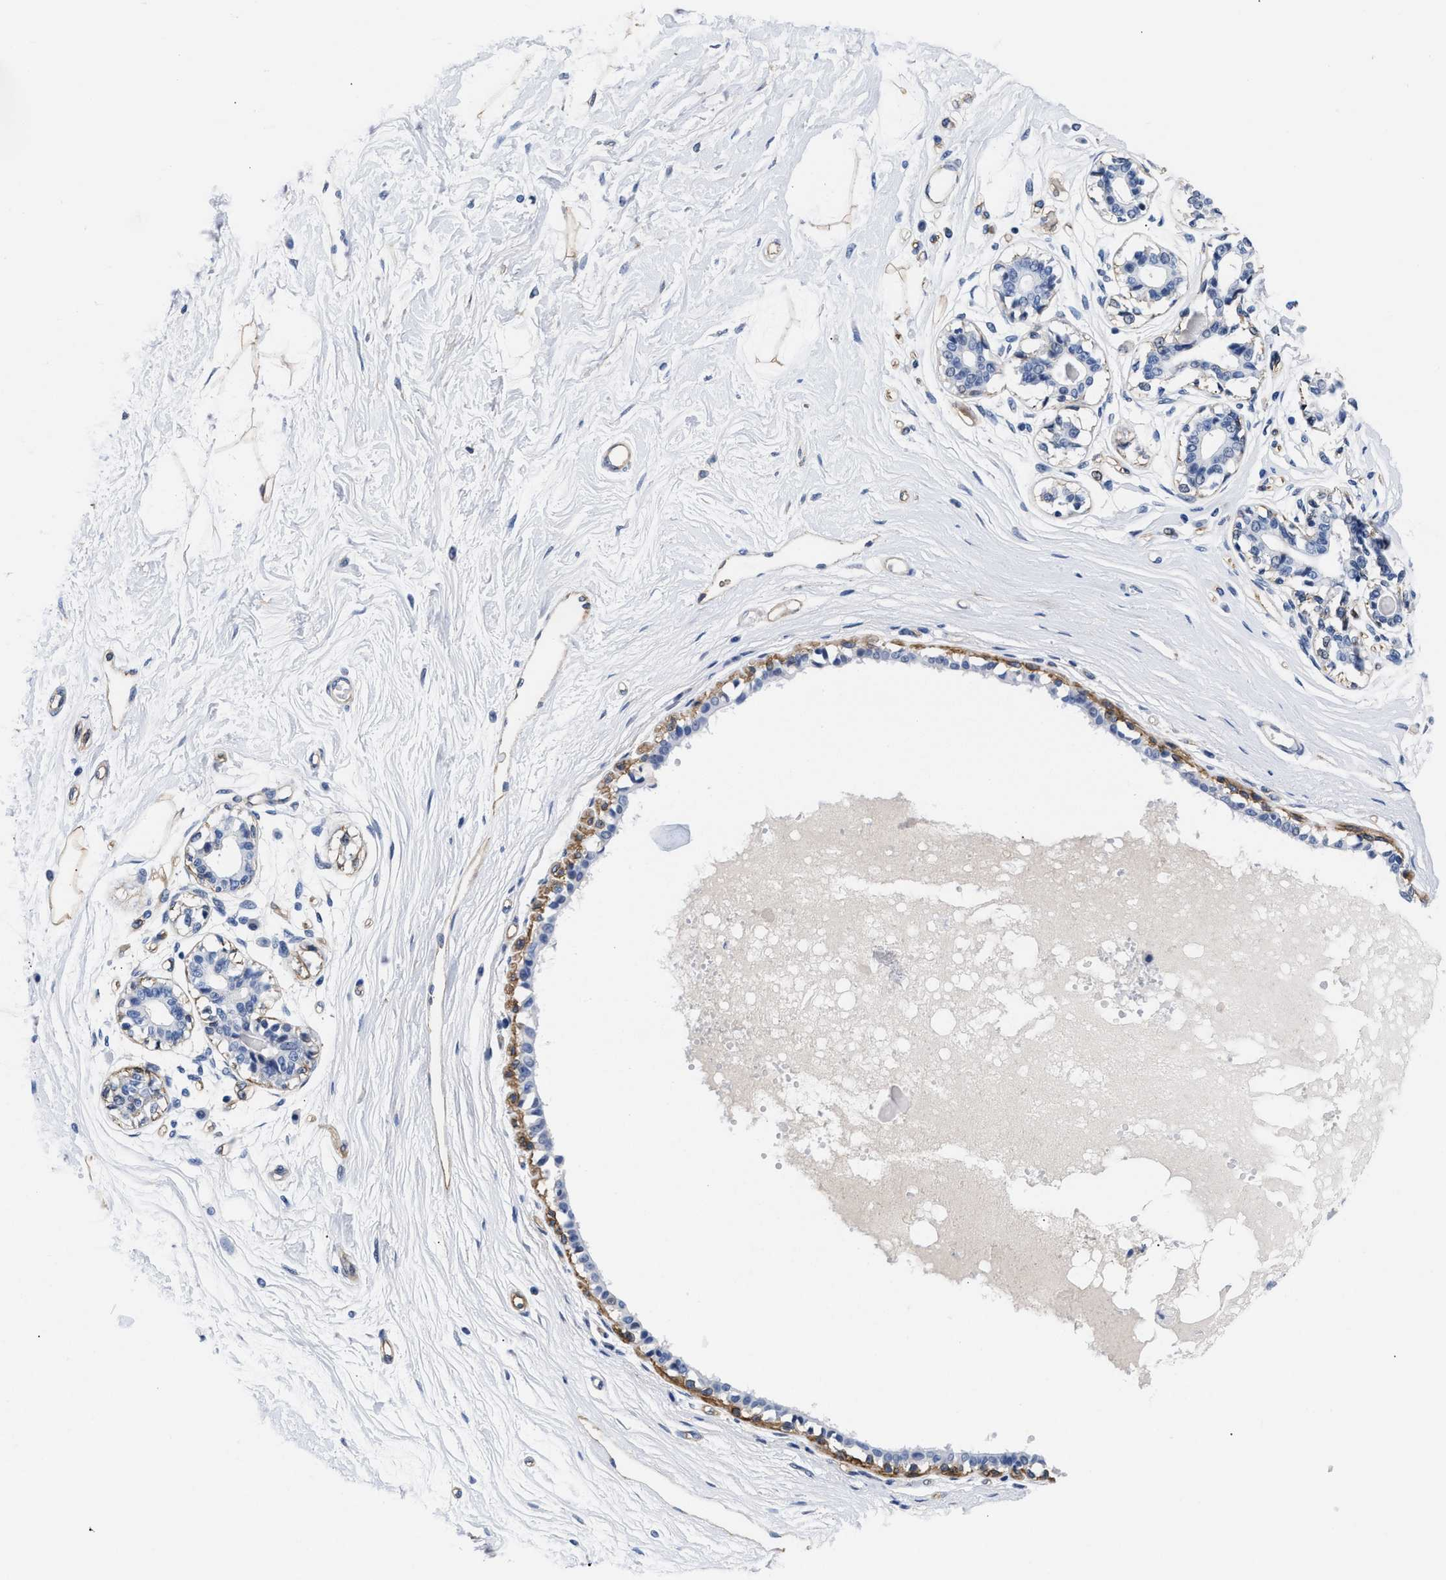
{"staining": {"intensity": "negative", "quantity": "none", "location": "none"}, "tissue": "breast", "cell_type": "Adipocytes", "image_type": "normal", "snomed": [{"axis": "morphology", "description": "Normal tissue, NOS"}, {"axis": "topography", "description": "Breast"}], "caption": "Adipocytes show no significant protein positivity in unremarkable breast. (DAB immunohistochemistry (IHC) visualized using brightfield microscopy, high magnification).", "gene": "TRIM29", "patient": {"sex": "female", "age": 45}}